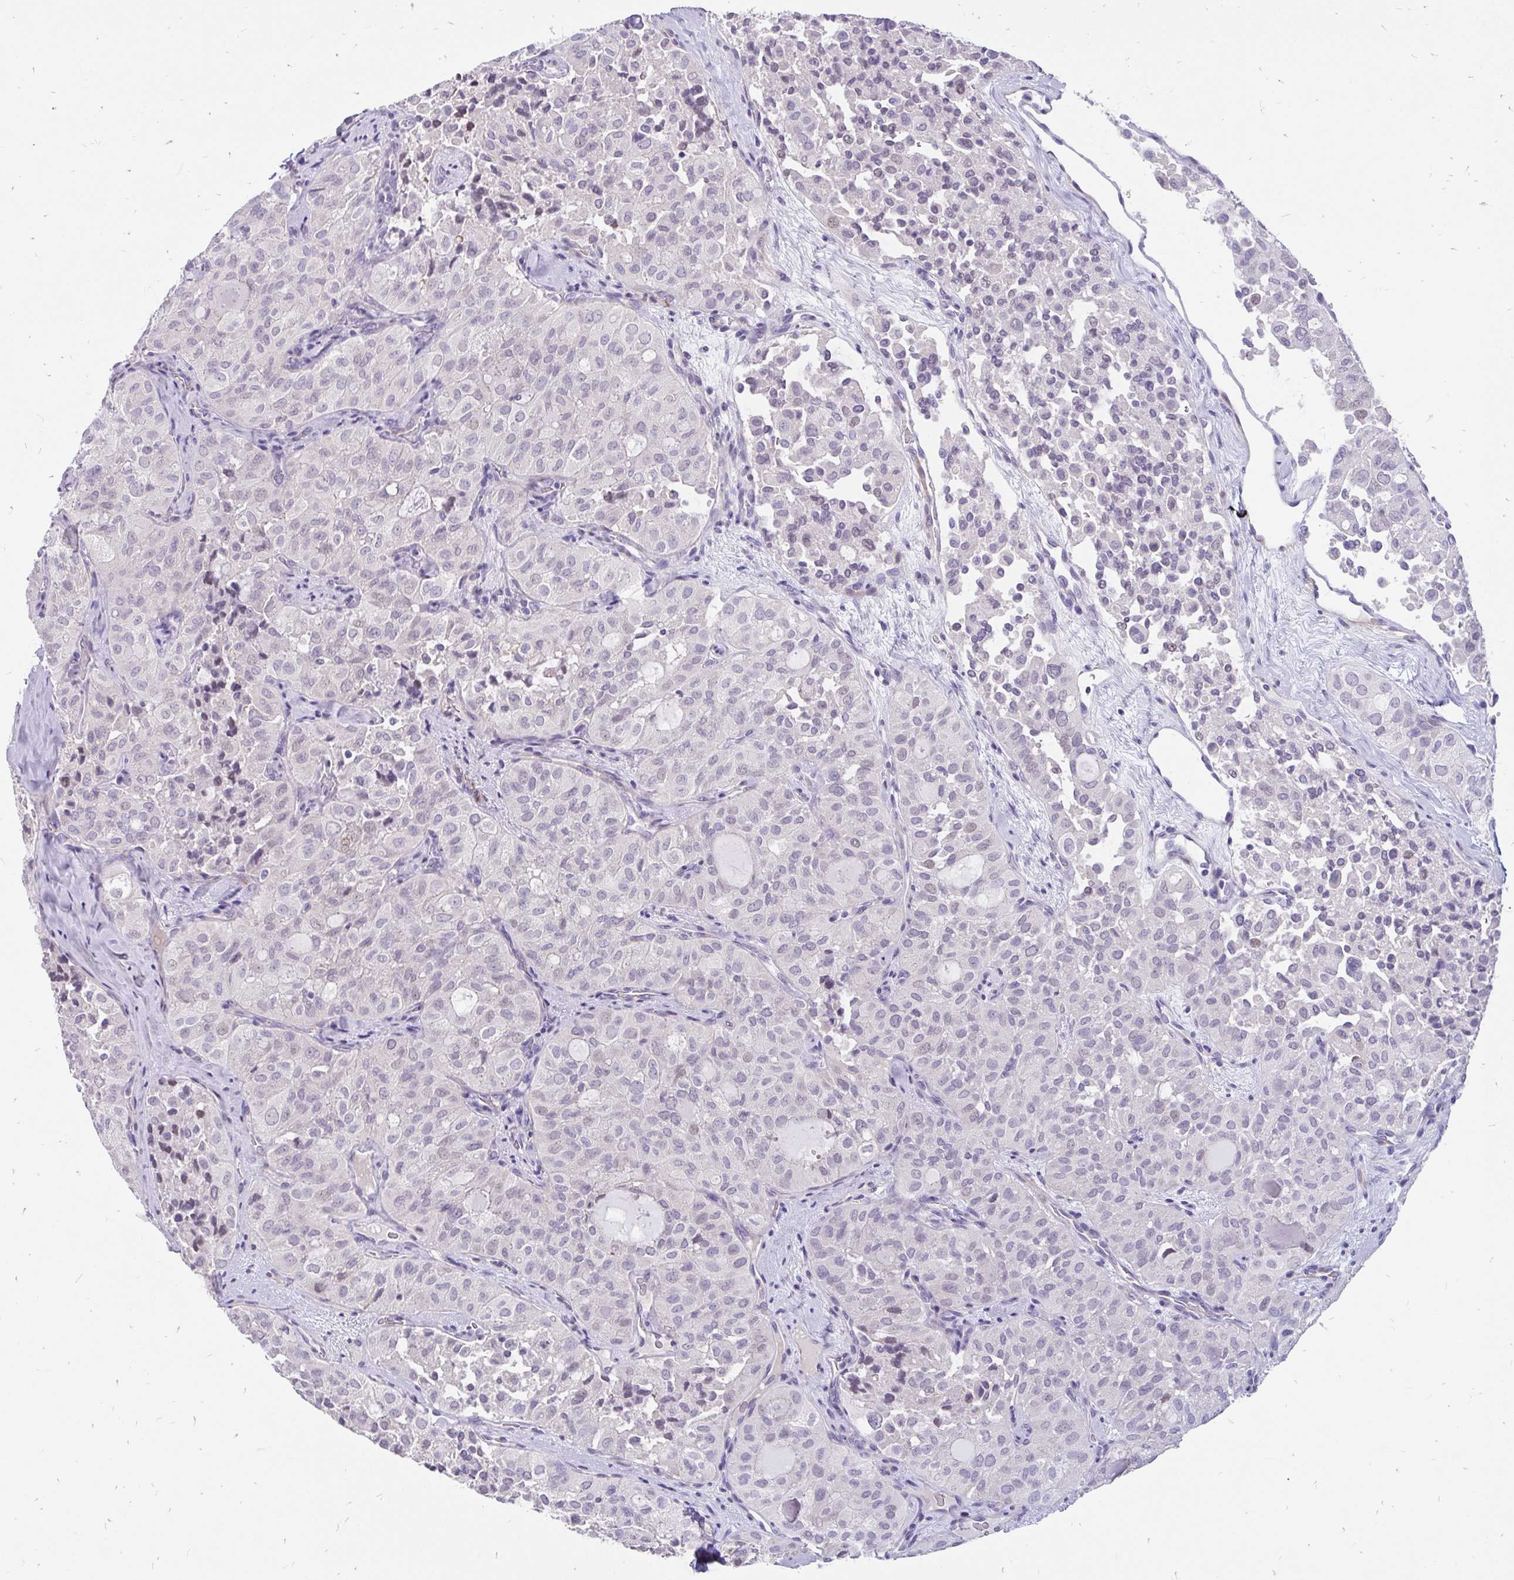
{"staining": {"intensity": "negative", "quantity": "none", "location": "none"}, "tissue": "thyroid cancer", "cell_type": "Tumor cells", "image_type": "cancer", "snomed": [{"axis": "morphology", "description": "Follicular adenoma carcinoma, NOS"}, {"axis": "topography", "description": "Thyroid gland"}], "caption": "High power microscopy photomicrograph of an immunohistochemistry histopathology image of thyroid follicular adenoma carcinoma, revealing no significant expression in tumor cells.", "gene": "EML5", "patient": {"sex": "male", "age": 75}}